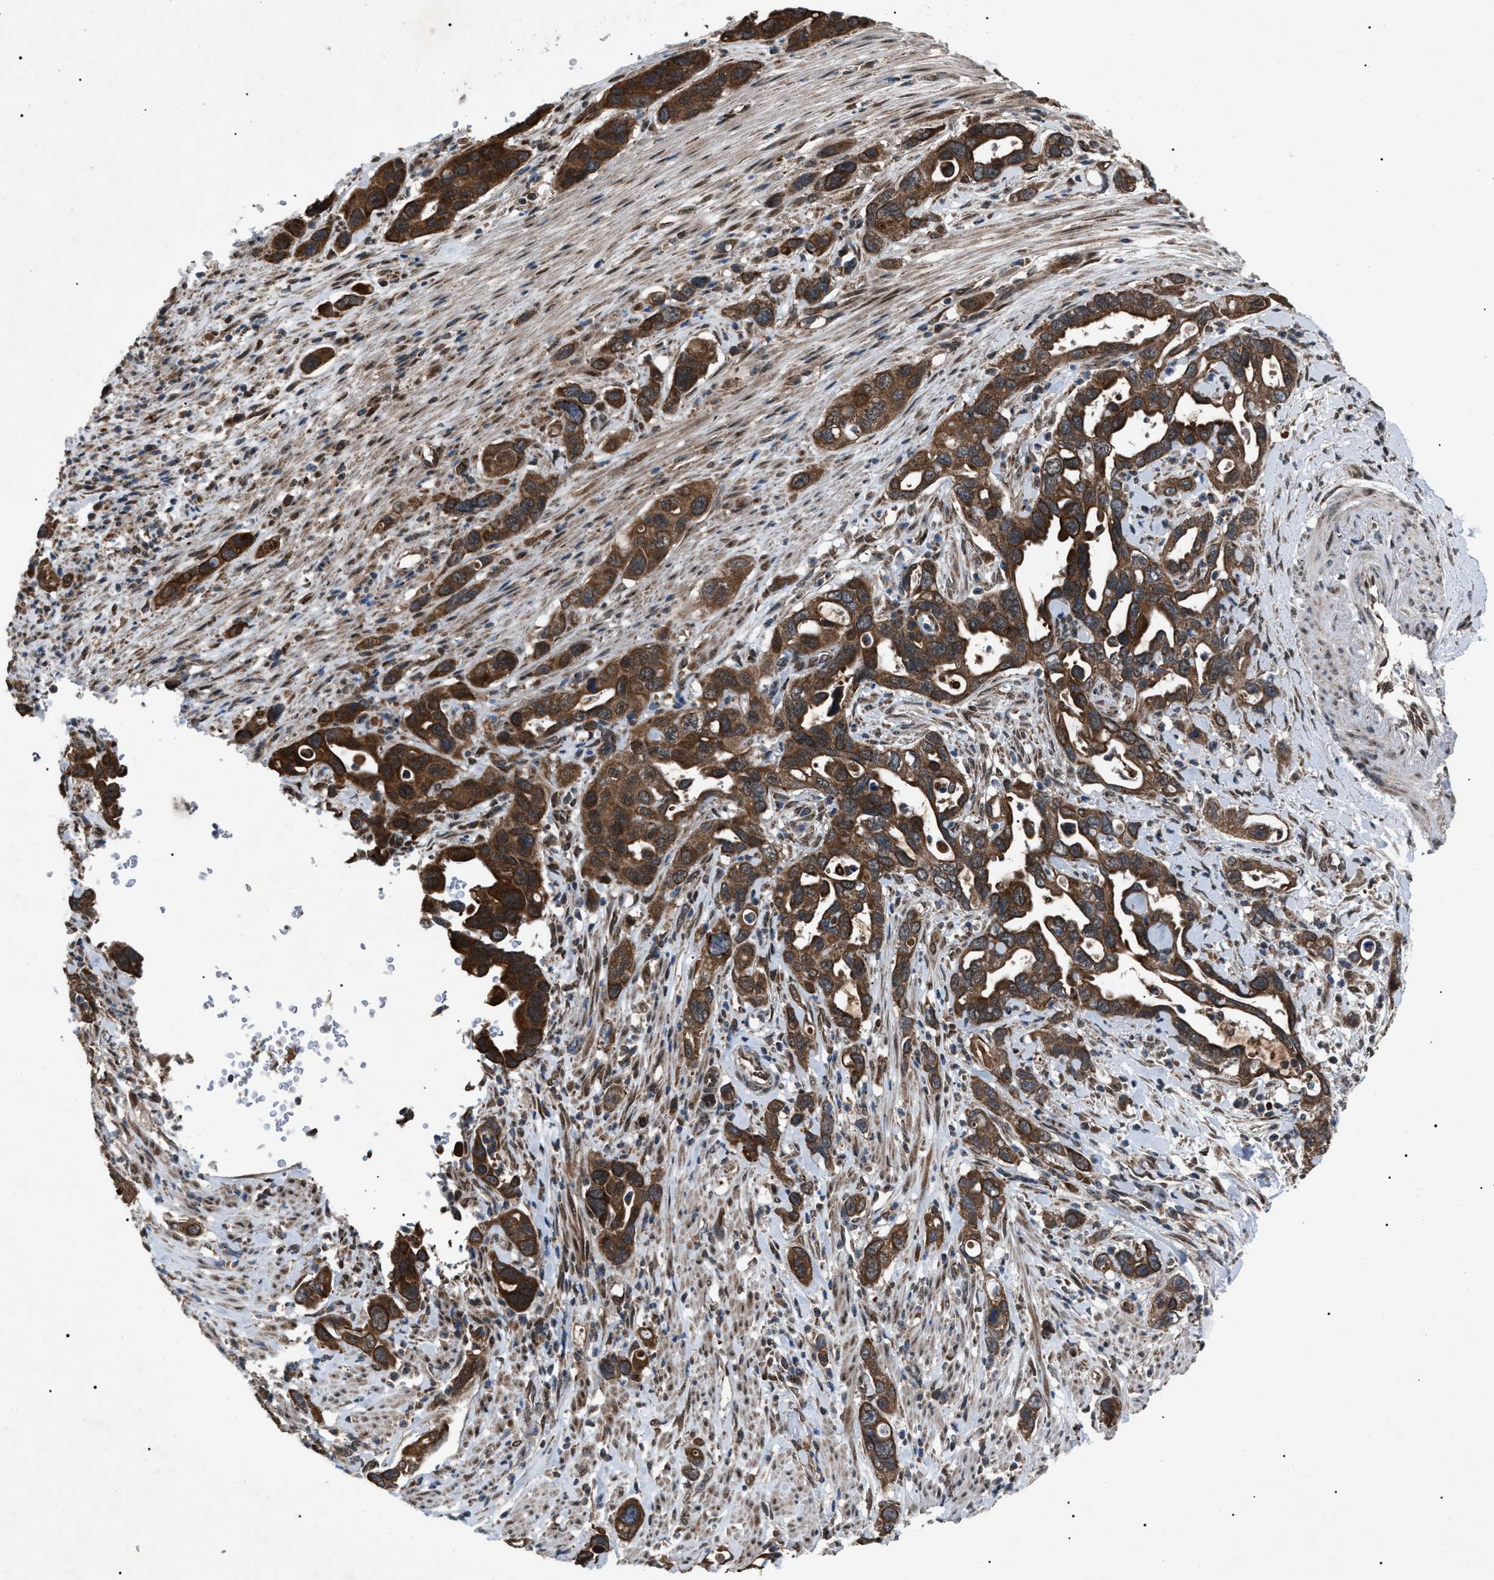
{"staining": {"intensity": "strong", "quantity": ">75%", "location": "cytoplasmic/membranous"}, "tissue": "pancreatic cancer", "cell_type": "Tumor cells", "image_type": "cancer", "snomed": [{"axis": "morphology", "description": "Adenocarcinoma, NOS"}, {"axis": "topography", "description": "Pancreas"}], "caption": "Adenocarcinoma (pancreatic) stained with DAB (3,3'-diaminobenzidine) IHC reveals high levels of strong cytoplasmic/membranous expression in approximately >75% of tumor cells. Nuclei are stained in blue.", "gene": "ZFAND2A", "patient": {"sex": "female", "age": 70}}